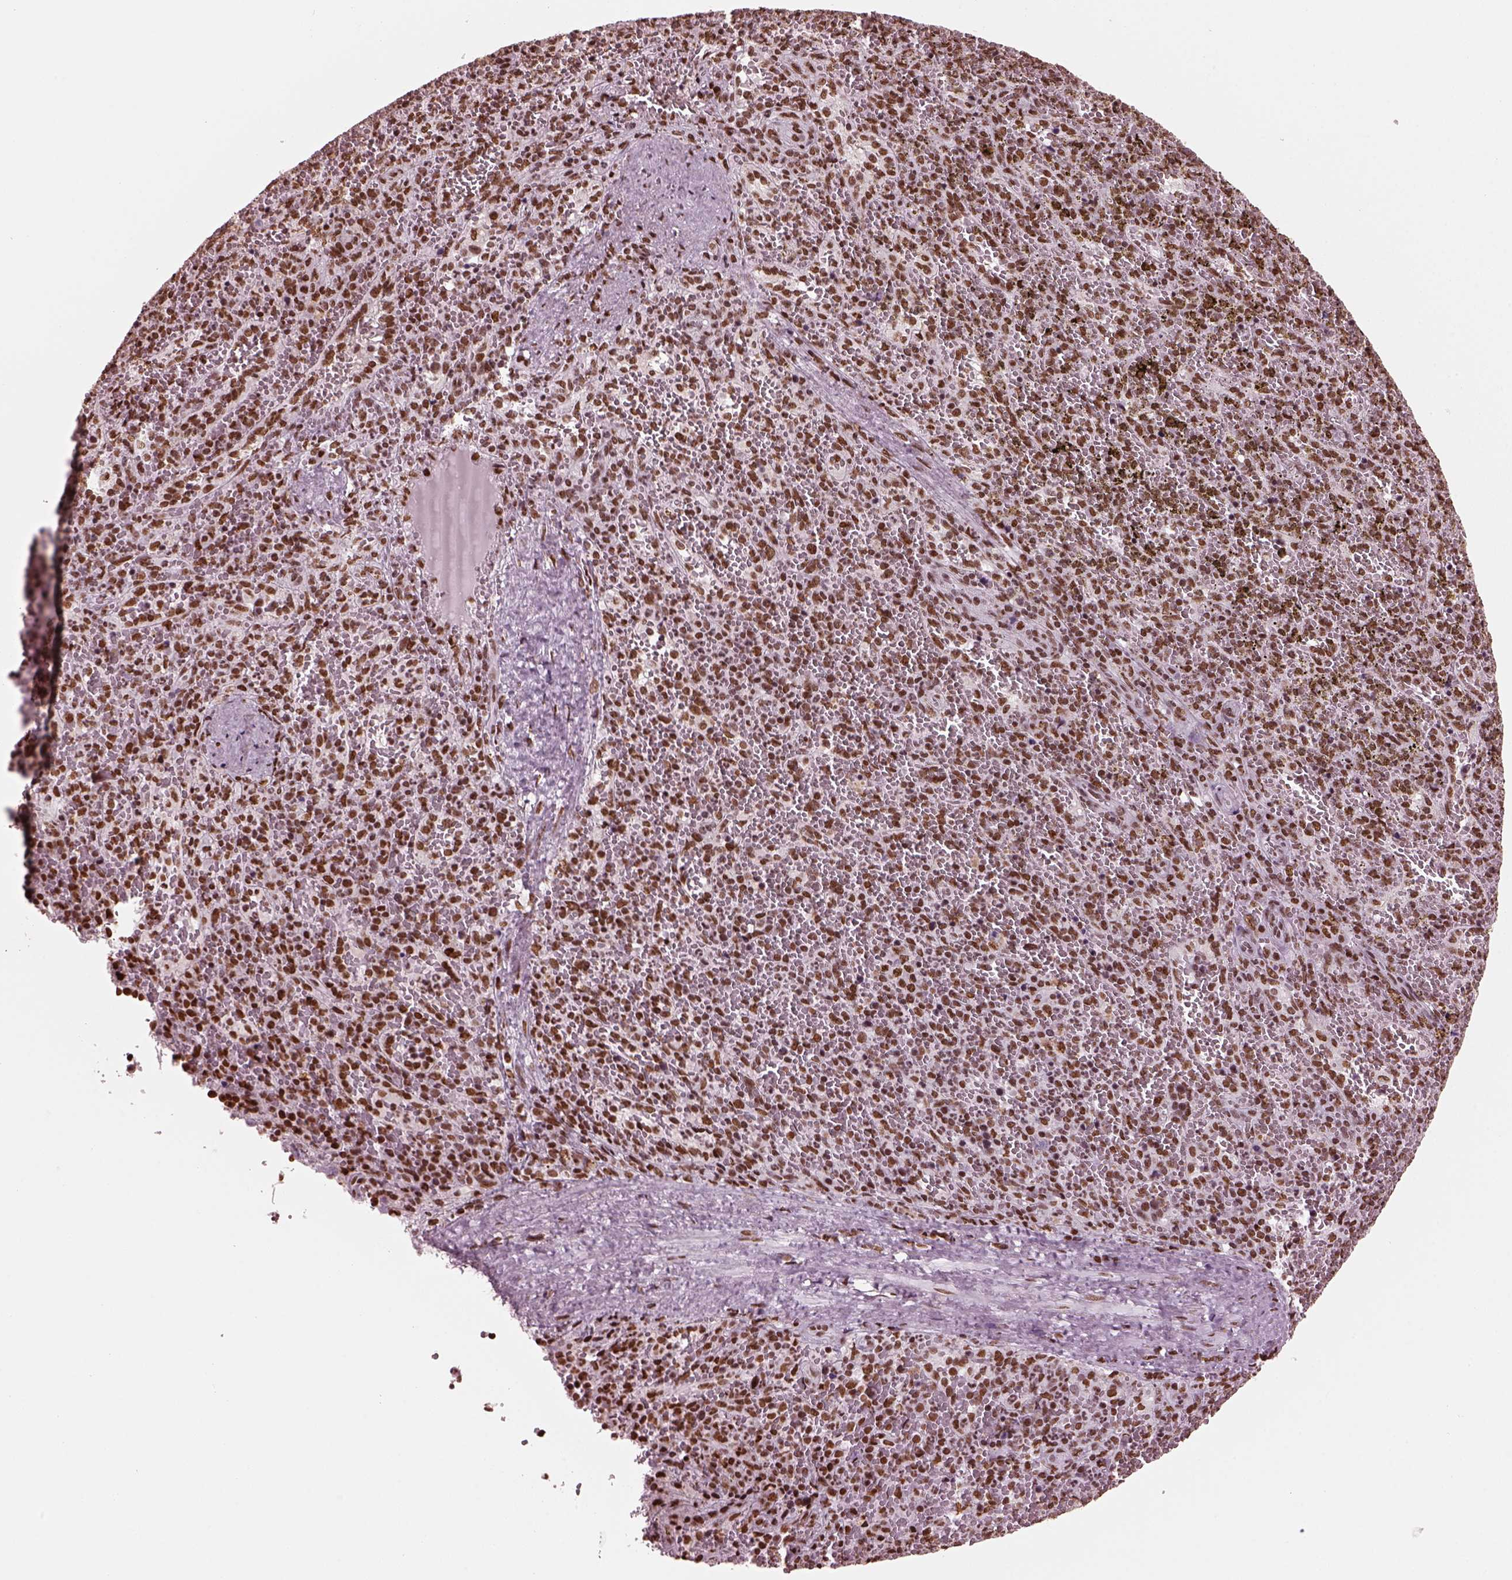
{"staining": {"intensity": "moderate", "quantity": ">75%", "location": "nuclear"}, "tissue": "spleen", "cell_type": "Cells in red pulp", "image_type": "normal", "snomed": [{"axis": "morphology", "description": "Normal tissue, NOS"}, {"axis": "topography", "description": "Spleen"}], "caption": "Unremarkable spleen was stained to show a protein in brown. There is medium levels of moderate nuclear expression in about >75% of cells in red pulp. (brown staining indicates protein expression, while blue staining denotes nuclei).", "gene": "CBFA2T3", "patient": {"sex": "female", "age": 50}}